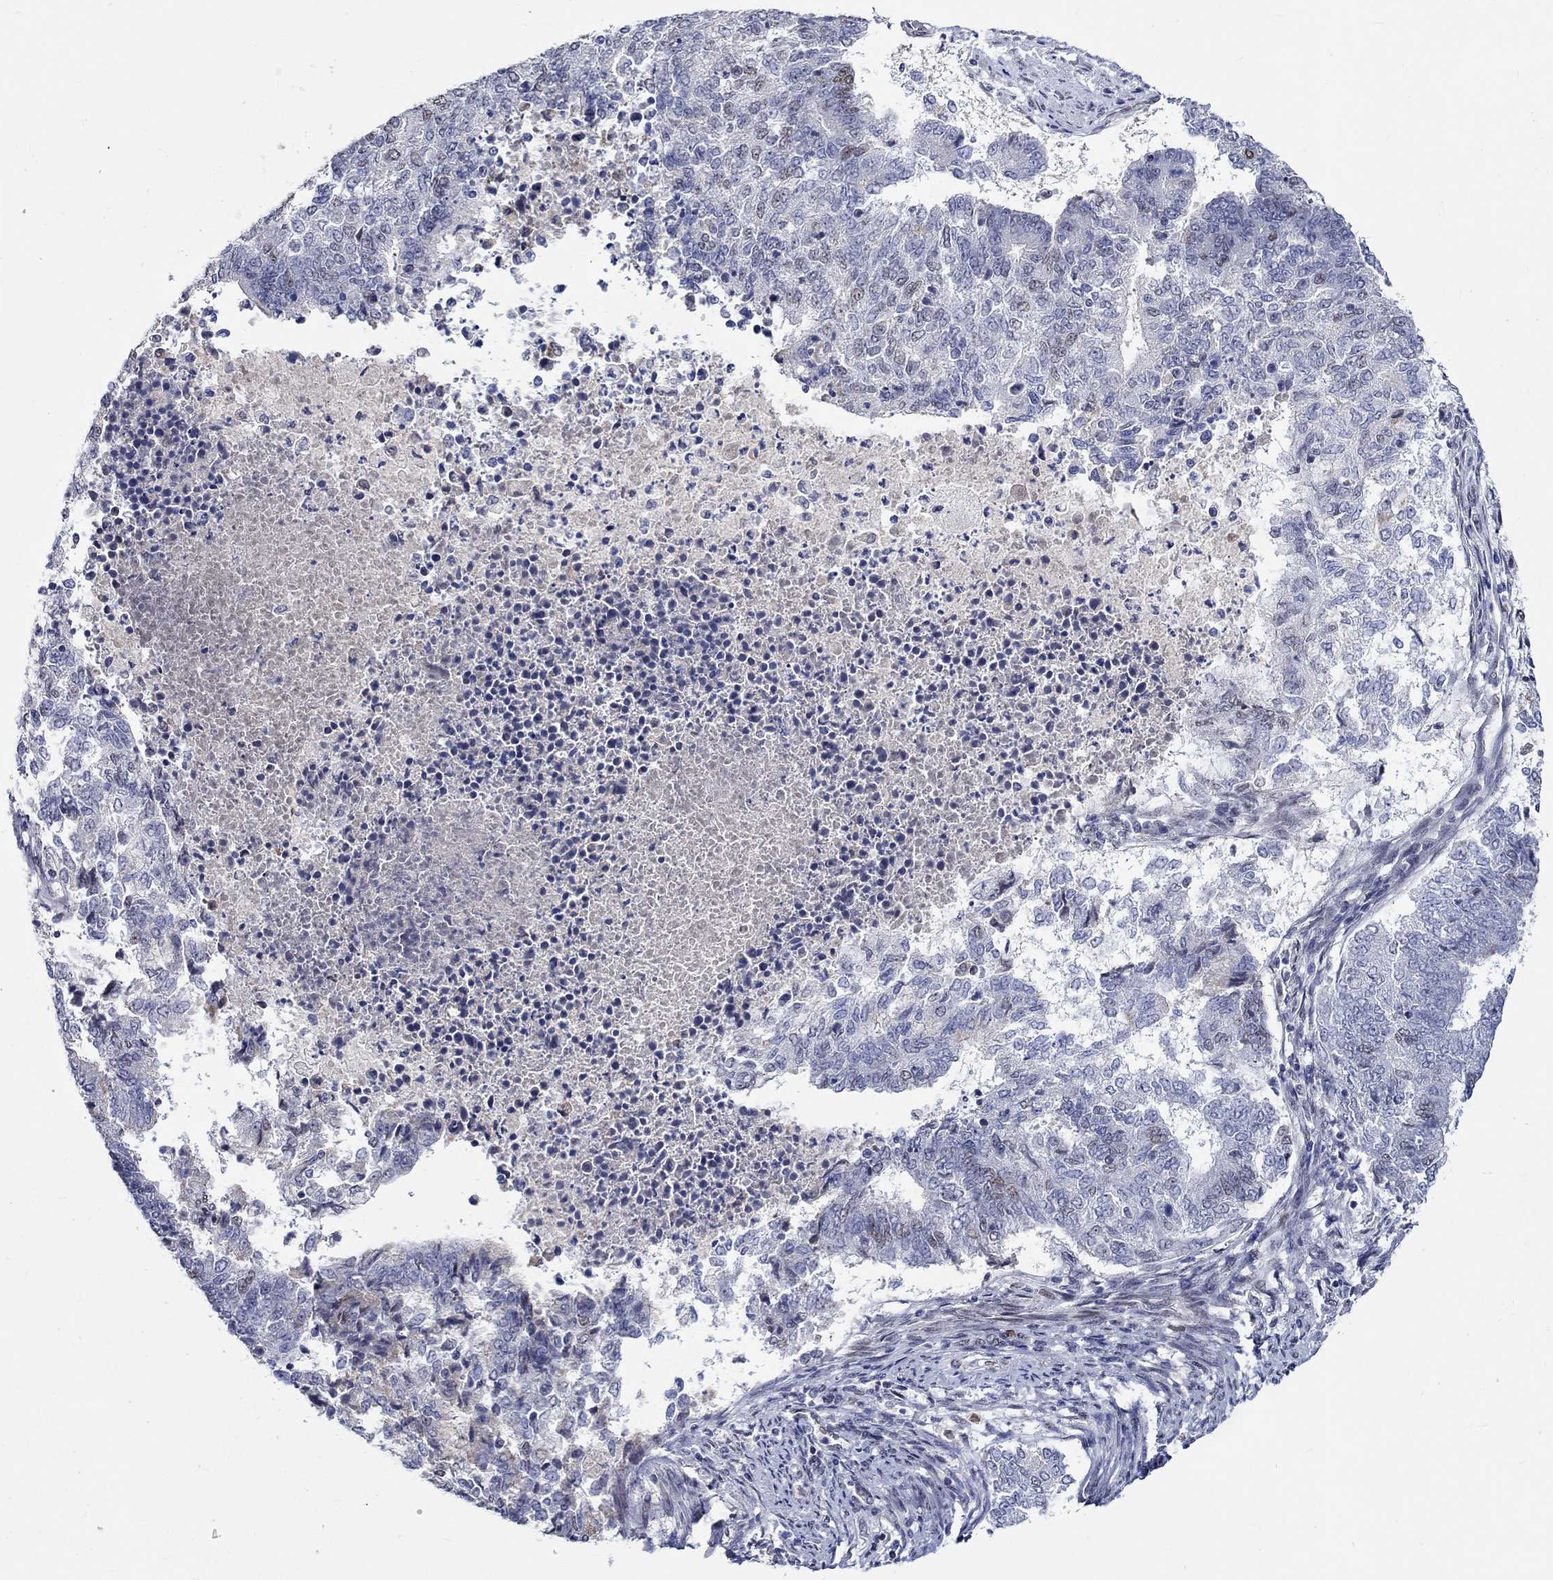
{"staining": {"intensity": "negative", "quantity": "none", "location": "none"}, "tissue": "endometrial cancer", "cell_type": "Tumor cells", "image_type": "cancer", "snomed": [{"axis": "morphology", "description": "Adenocarcinoma, NOS"}, {"axis": "topography", "description": "Endometrium"}], "caption": "This is an immunohistochemistry image of adenocarcinoma (endometrial). There is no expression in tumor cells.", "gene": "GATA2", "patient": {"sex": "female", "age": 65}}